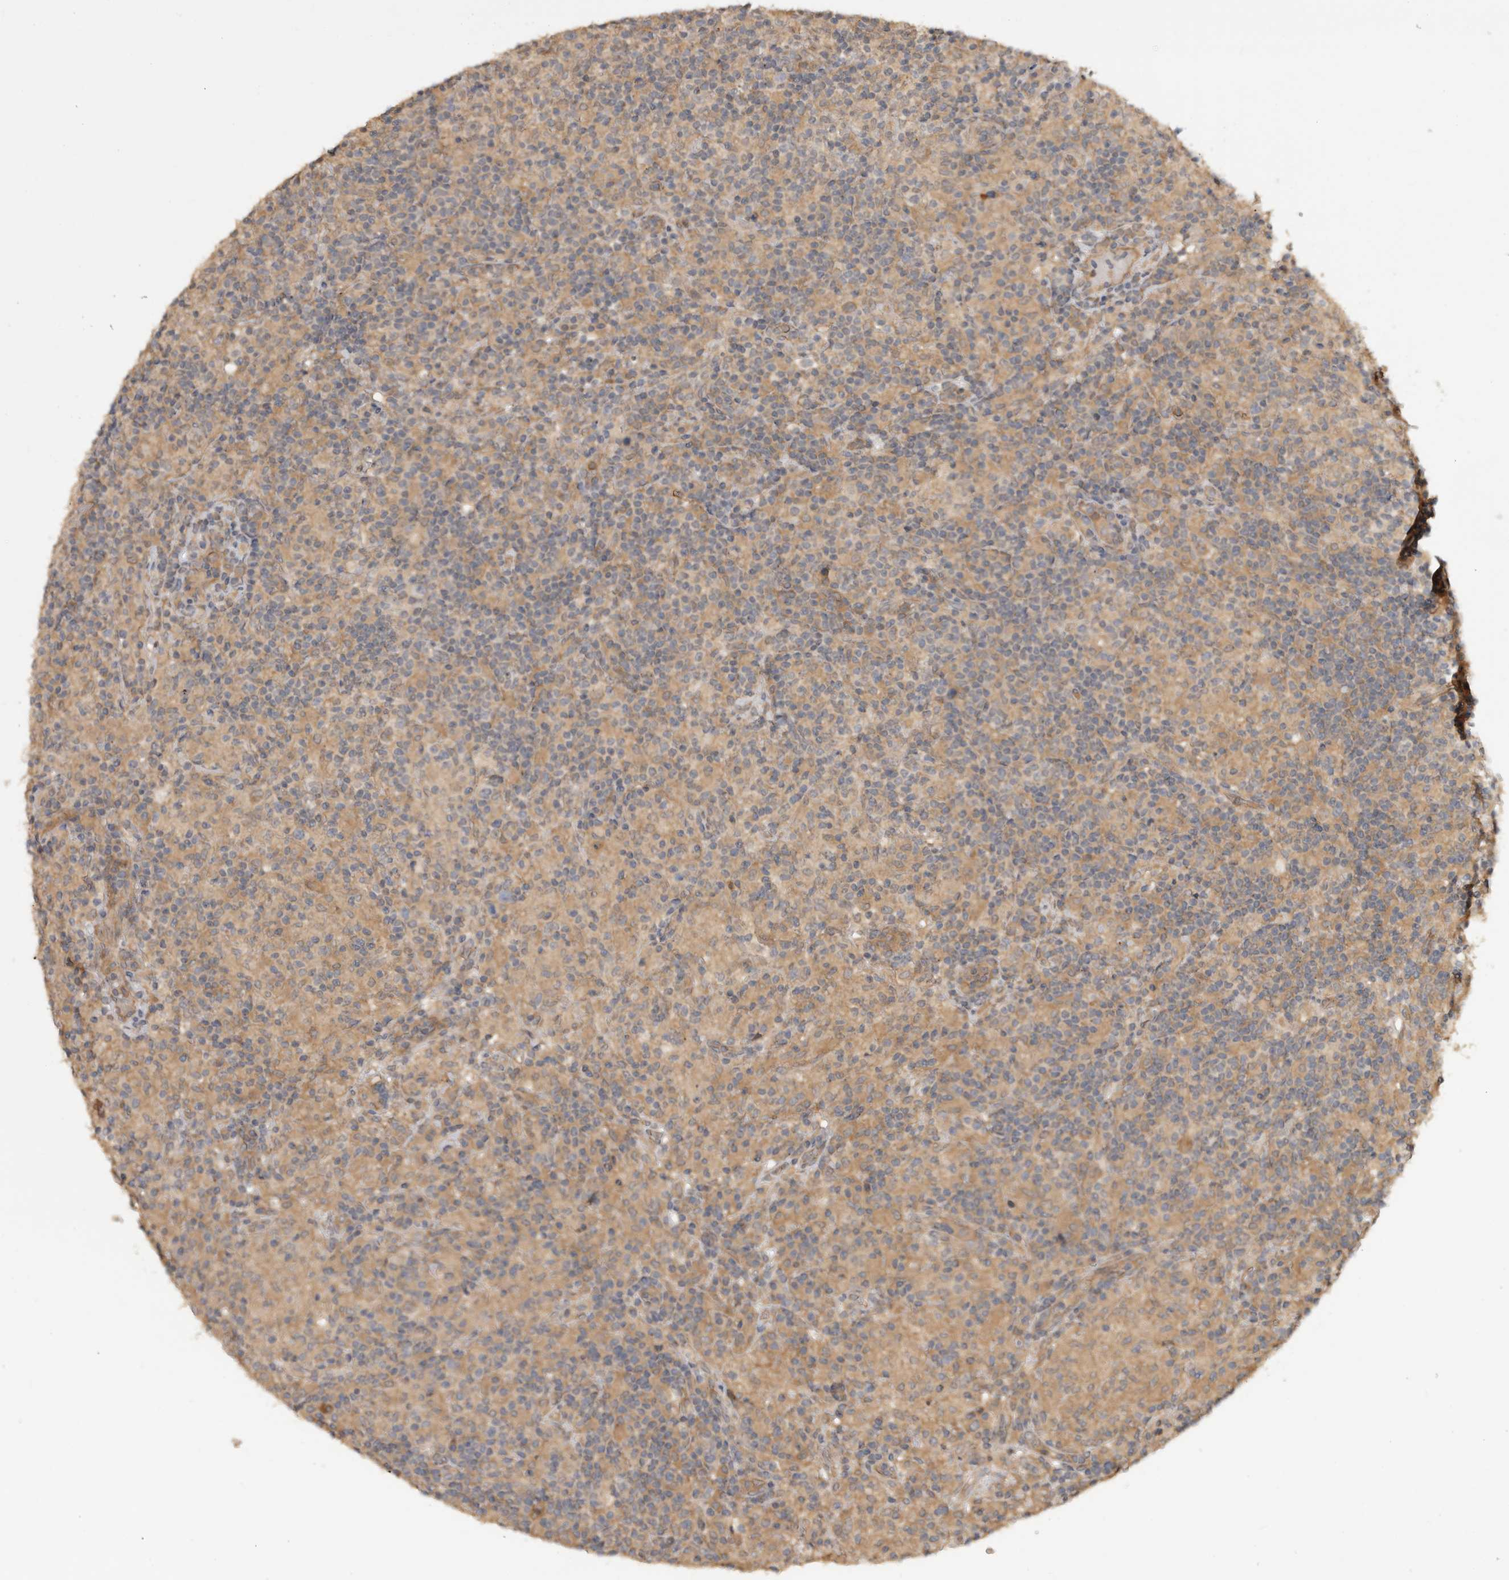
{"staining": {"intensity": "moderate", "quantity": ">75%", "location": "cytoplasmic/membranous"}, "tissue": "lymphoma", "cell_type": "Tumor cells", "image_type": "cancer", "snomed": [{"axis": "morphology", "description": "Hodgkin's disease, NOS"}, {"axis": "topography", "description": "Lymph node"}], "caption": "This photomicrograph exhibits immunohistochemistry (IHC) staining of human Hodgkin's disease, with medium moderate cytoplasmic/membranous expression in about >75% of tumor cells.", "gene": "ZNF232", "patient": {"sex": "male", "age": 70}}